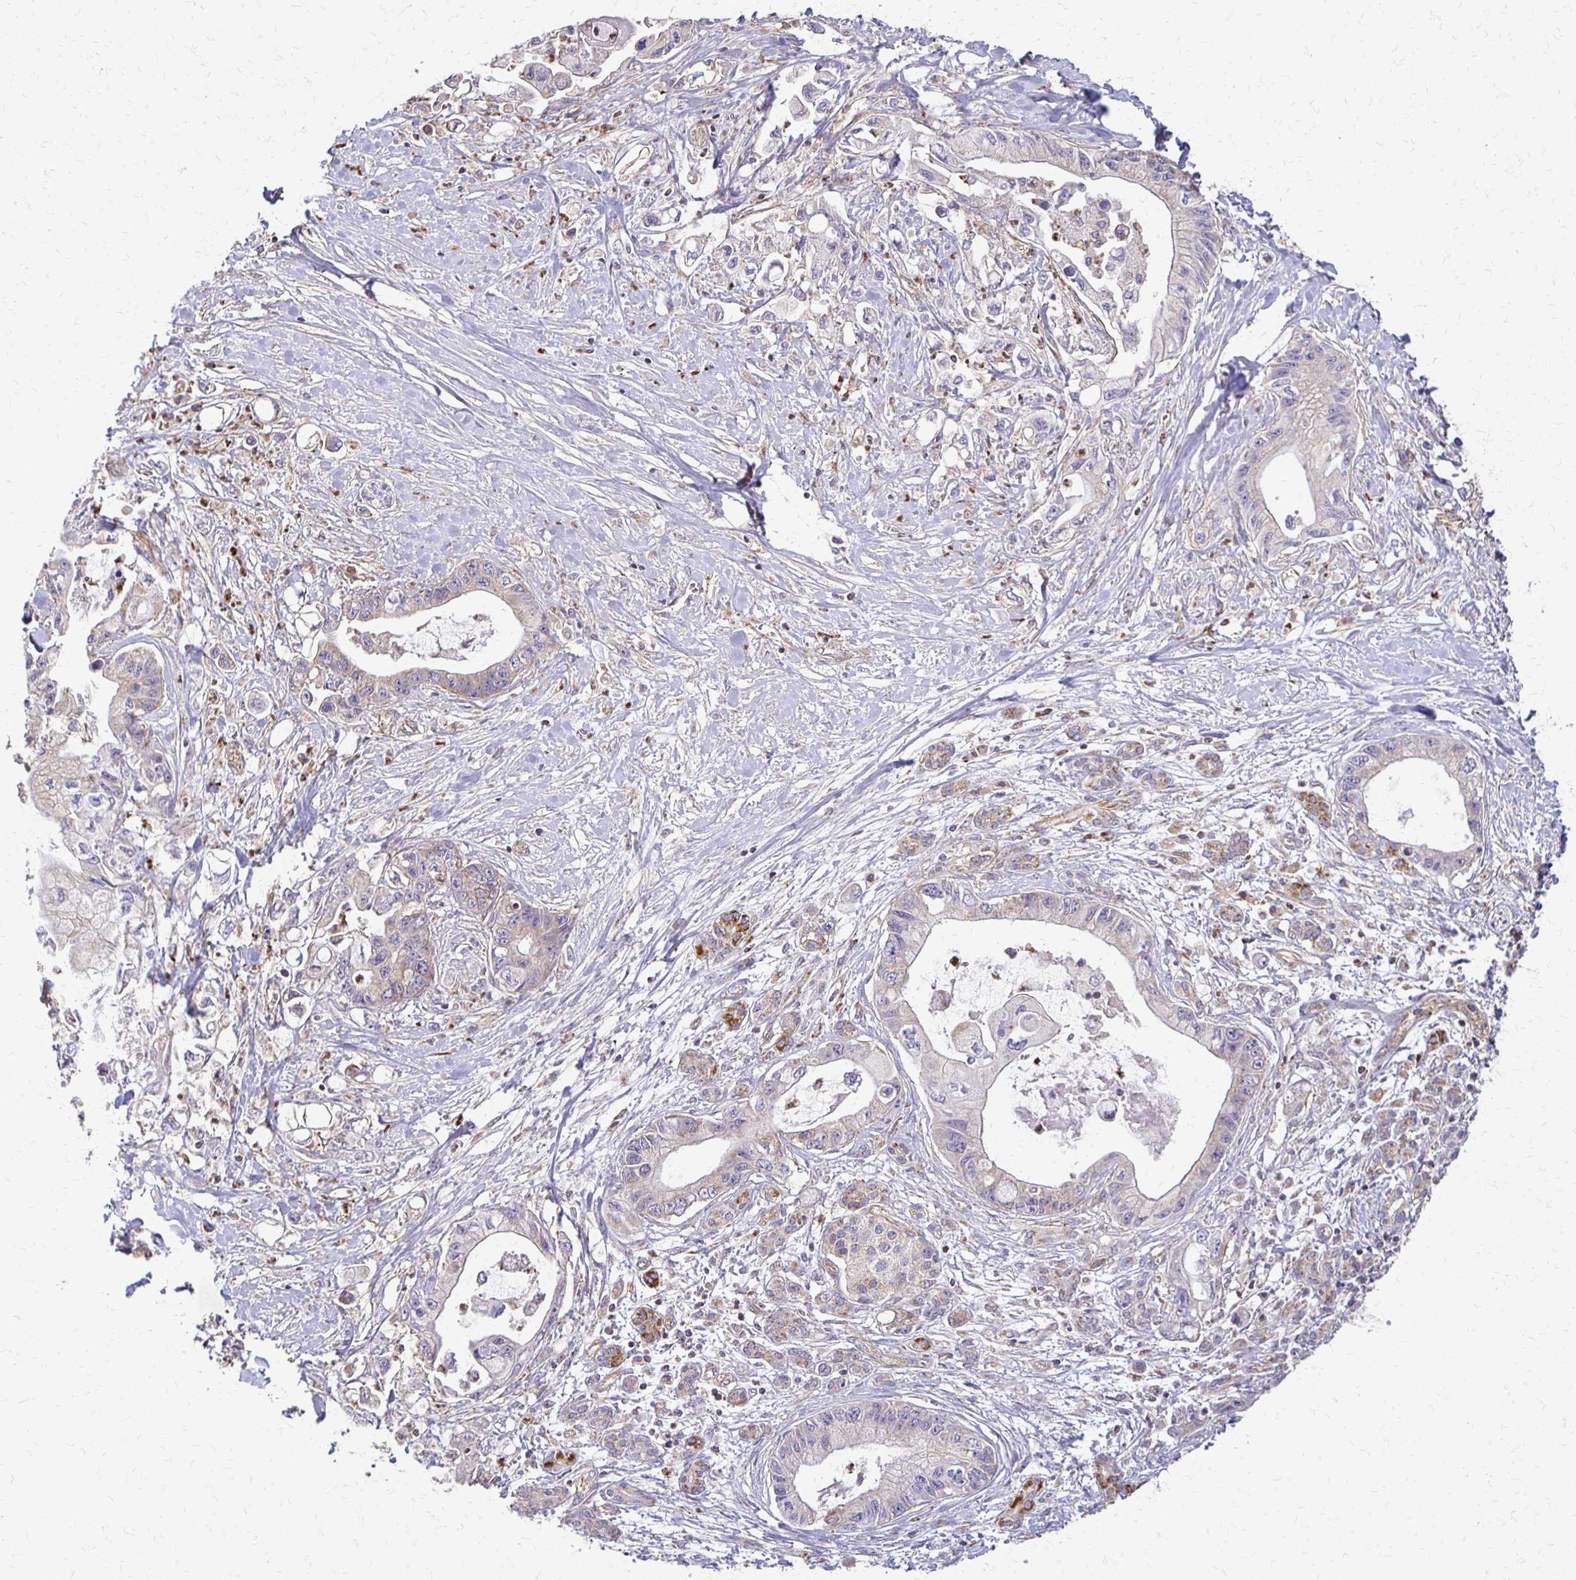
{"staining": {"intensity": "weak", "quantity": "<25%", "location": "cytoplasmic/membranous"}, "tissue": "pancreatic cancer", "cell_type": "Tumor cells", "image_type": "cancer", "snomed": [{"axis": "morphology", "description": "Adenocarcinoma, NOS"}, {"axis": "topography", "description": "Pancreas"}], "caption": "The immunohistochemistry (IHC) micrograph has no significant positivity in tumor cells of adenocarcinoma (pancreatic) tissue. The staining is performed using DAB (3,3'-diaminobenzidine) brown chromogen with nuclei counter-stained in using hematoxylin.", "gene": "EIF4EBP2", "patient": {"sex": "male", "age": 61}}